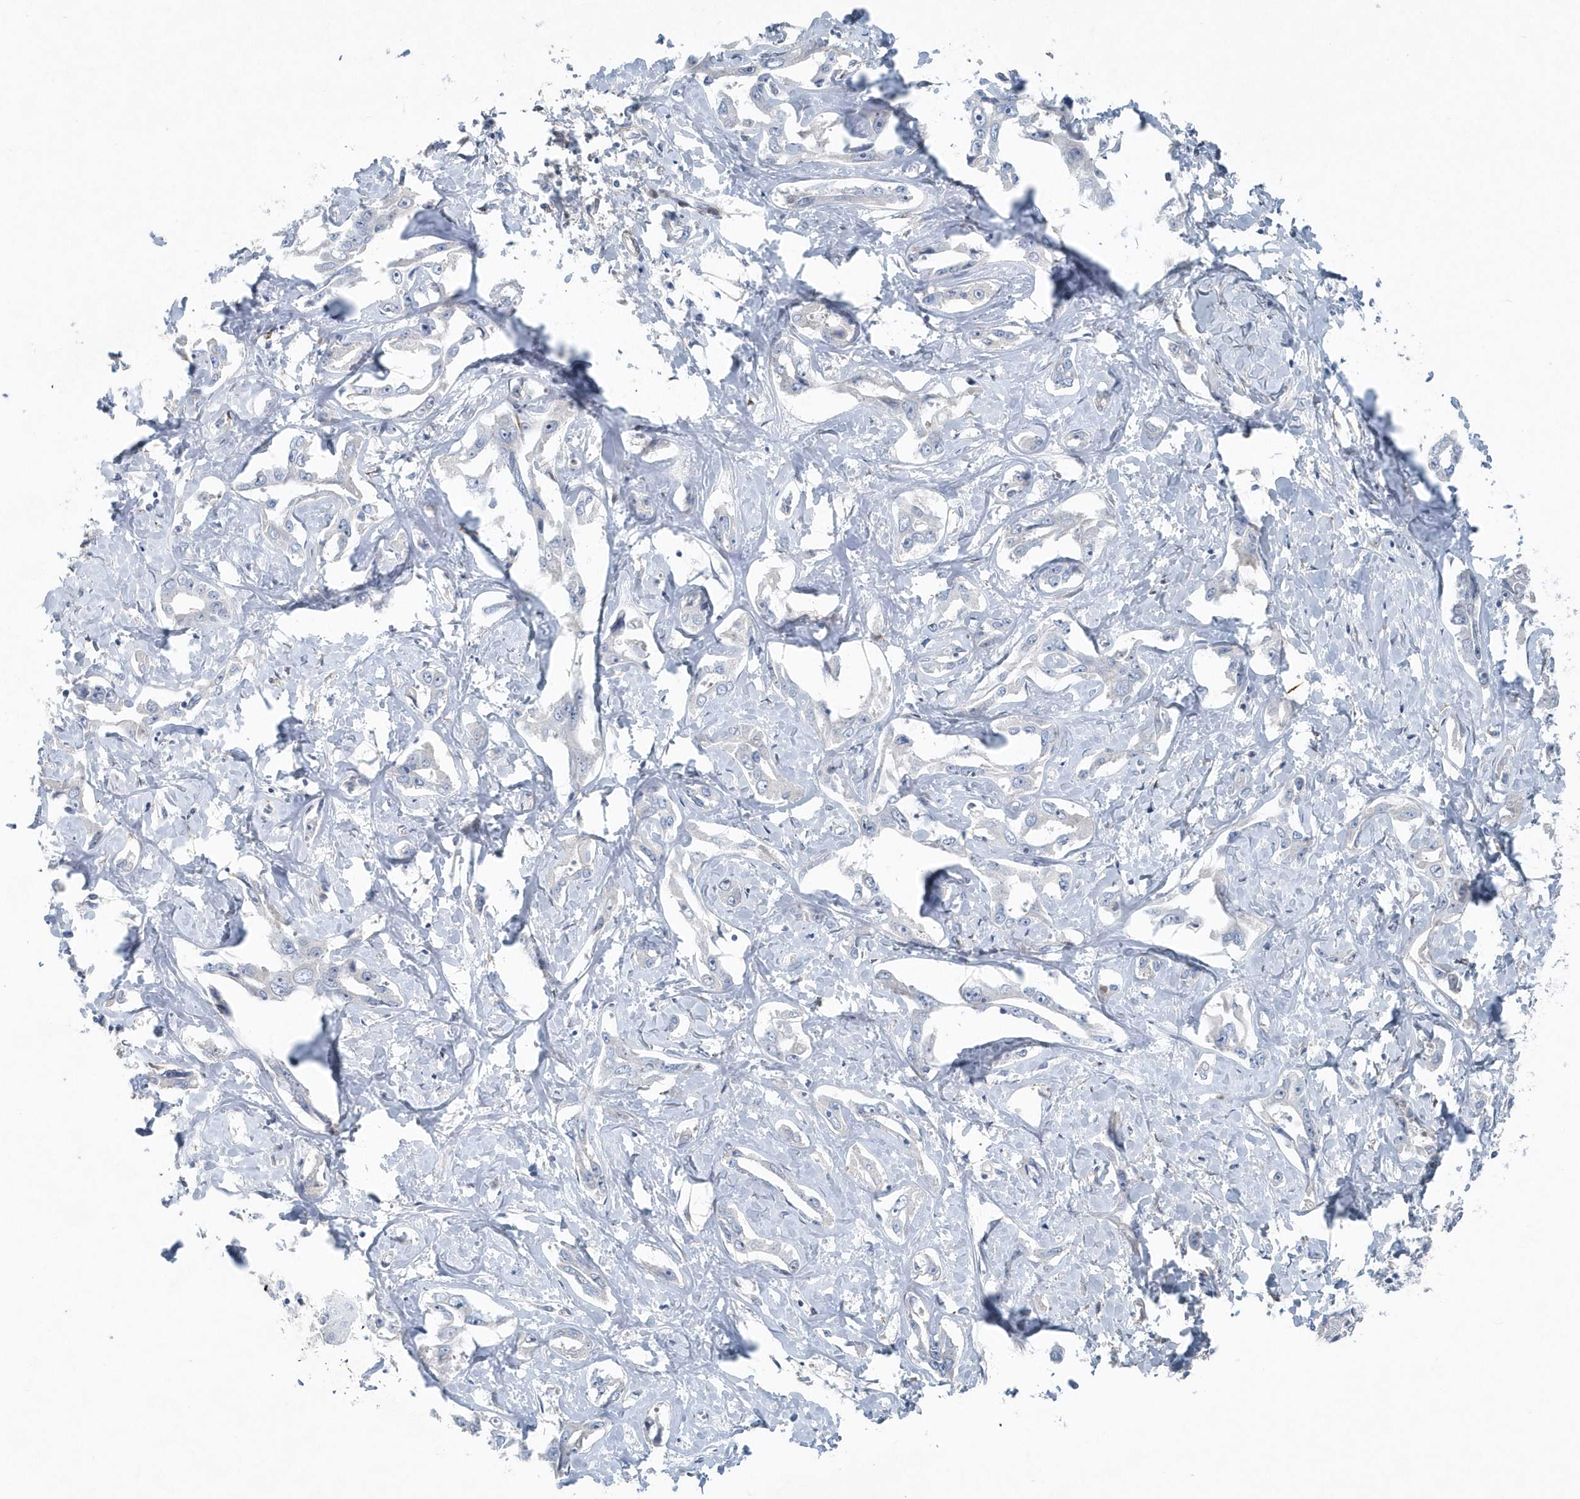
{"staining": {"intensity": "negative", "quantity": "none", "location": "none"}, "tissue": "liver cancer", "cell_type": "Tumor cells", "image_type": "cancer", "snomed": [{"axis": "morphology", "description": "Cholangiocarcinoma"}, {"axis": "topography", "description": "Liver"}], "caption": "Tumor cells show no significant protein expression in liver cancer (cholangiocarcinoma).", "gene": "MCC", "patient": {"sex": "male", "age": 59}}